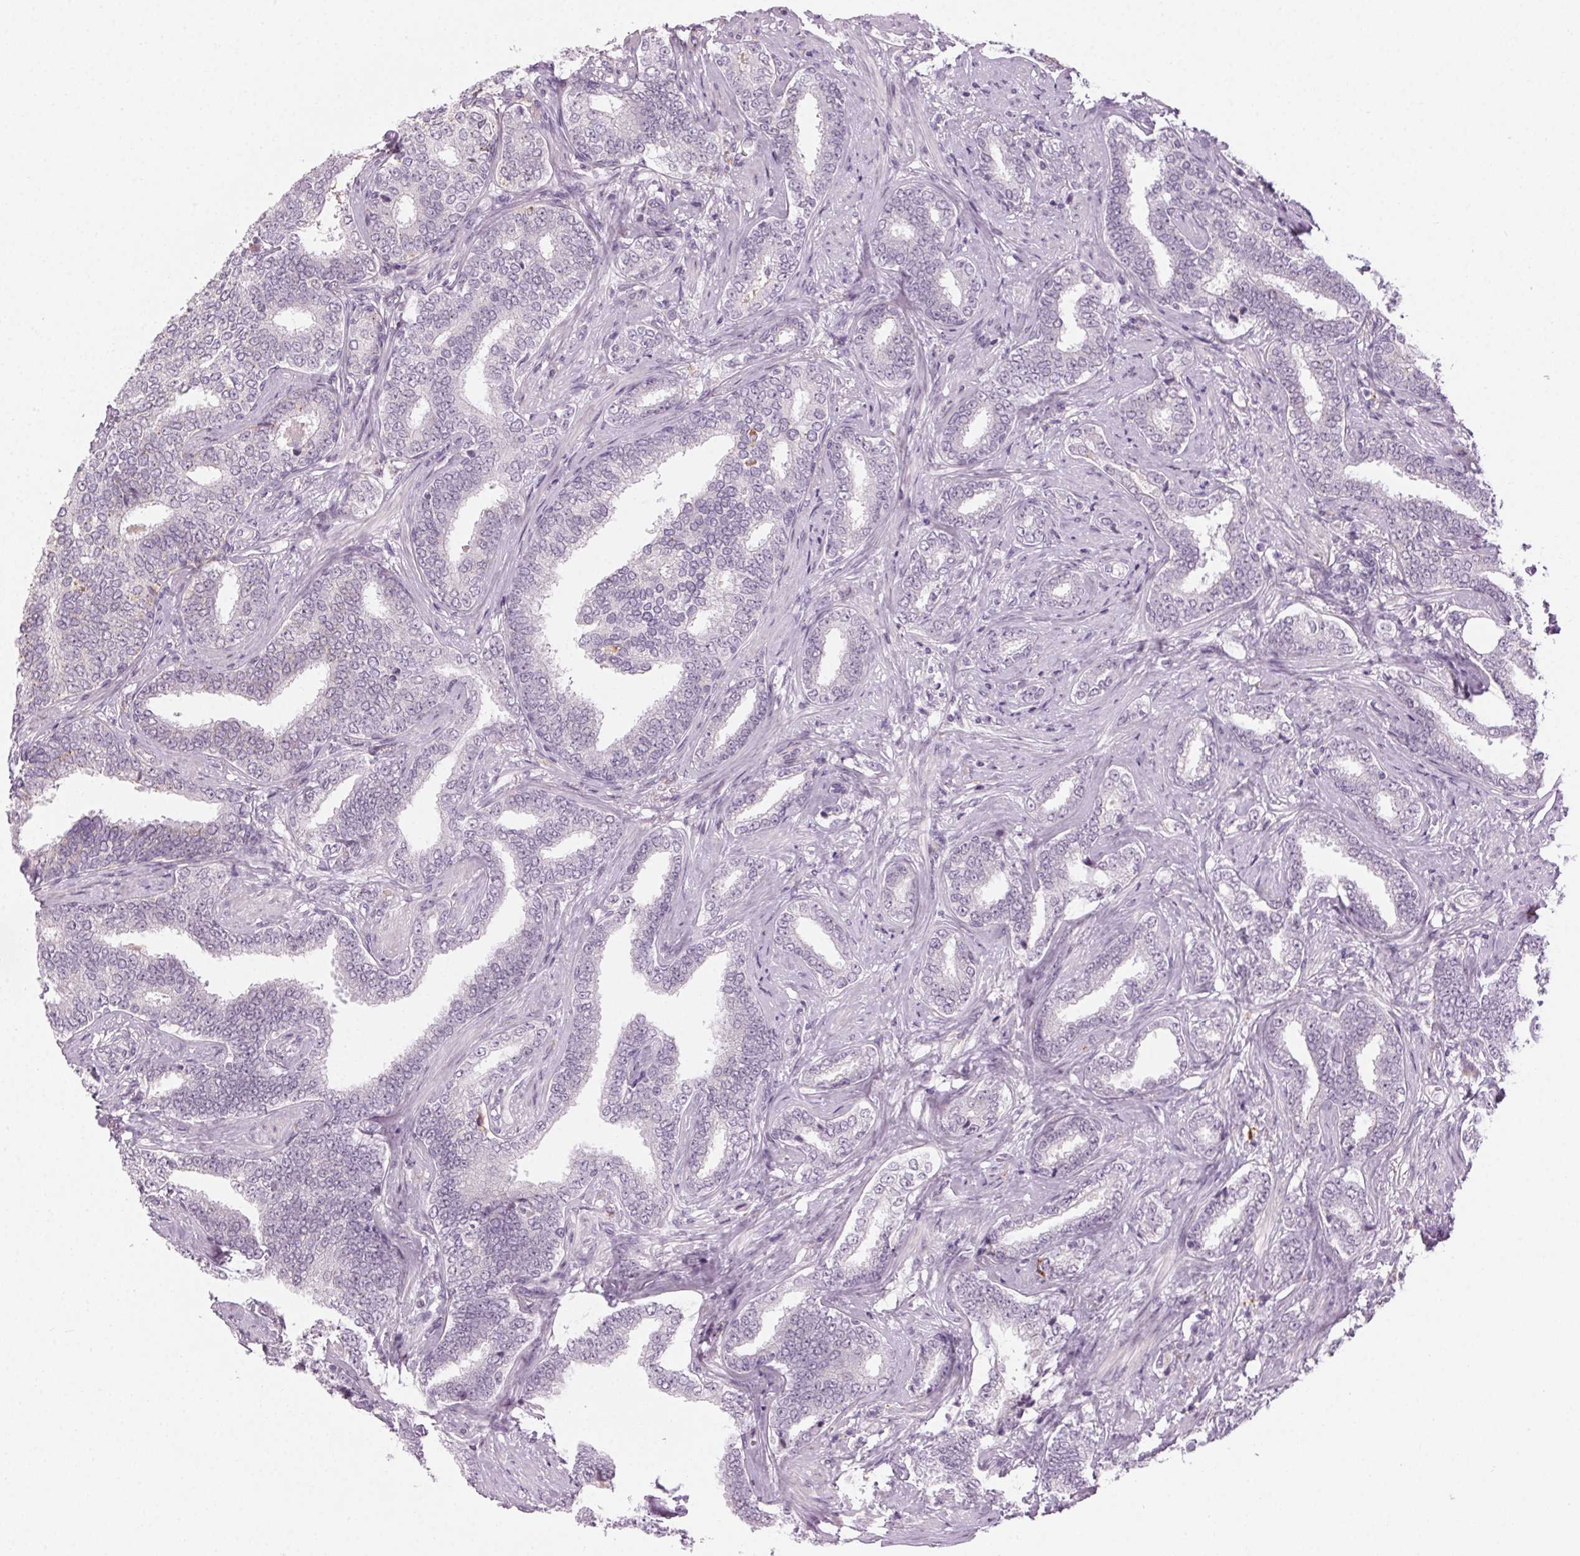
{"staining": {"intensity": "negative", "quantity": "none", "location": "none"}, "tissue": "prostate cancer", "cell_type": "Tumor cells", "image_type": "cancer", "snomed": [{"axis": "morphology", "description": "Adenocarcinoma, High grade"}, {"axis": "topography", "description": "Prostate"}], "caption": "This is an immunohistochemistry (IHC) histopathology image of human prostate cancer. There is no expression in tumor cells.", "gene": "HSF5", "patient": {"sex": "male", "age": 72}}